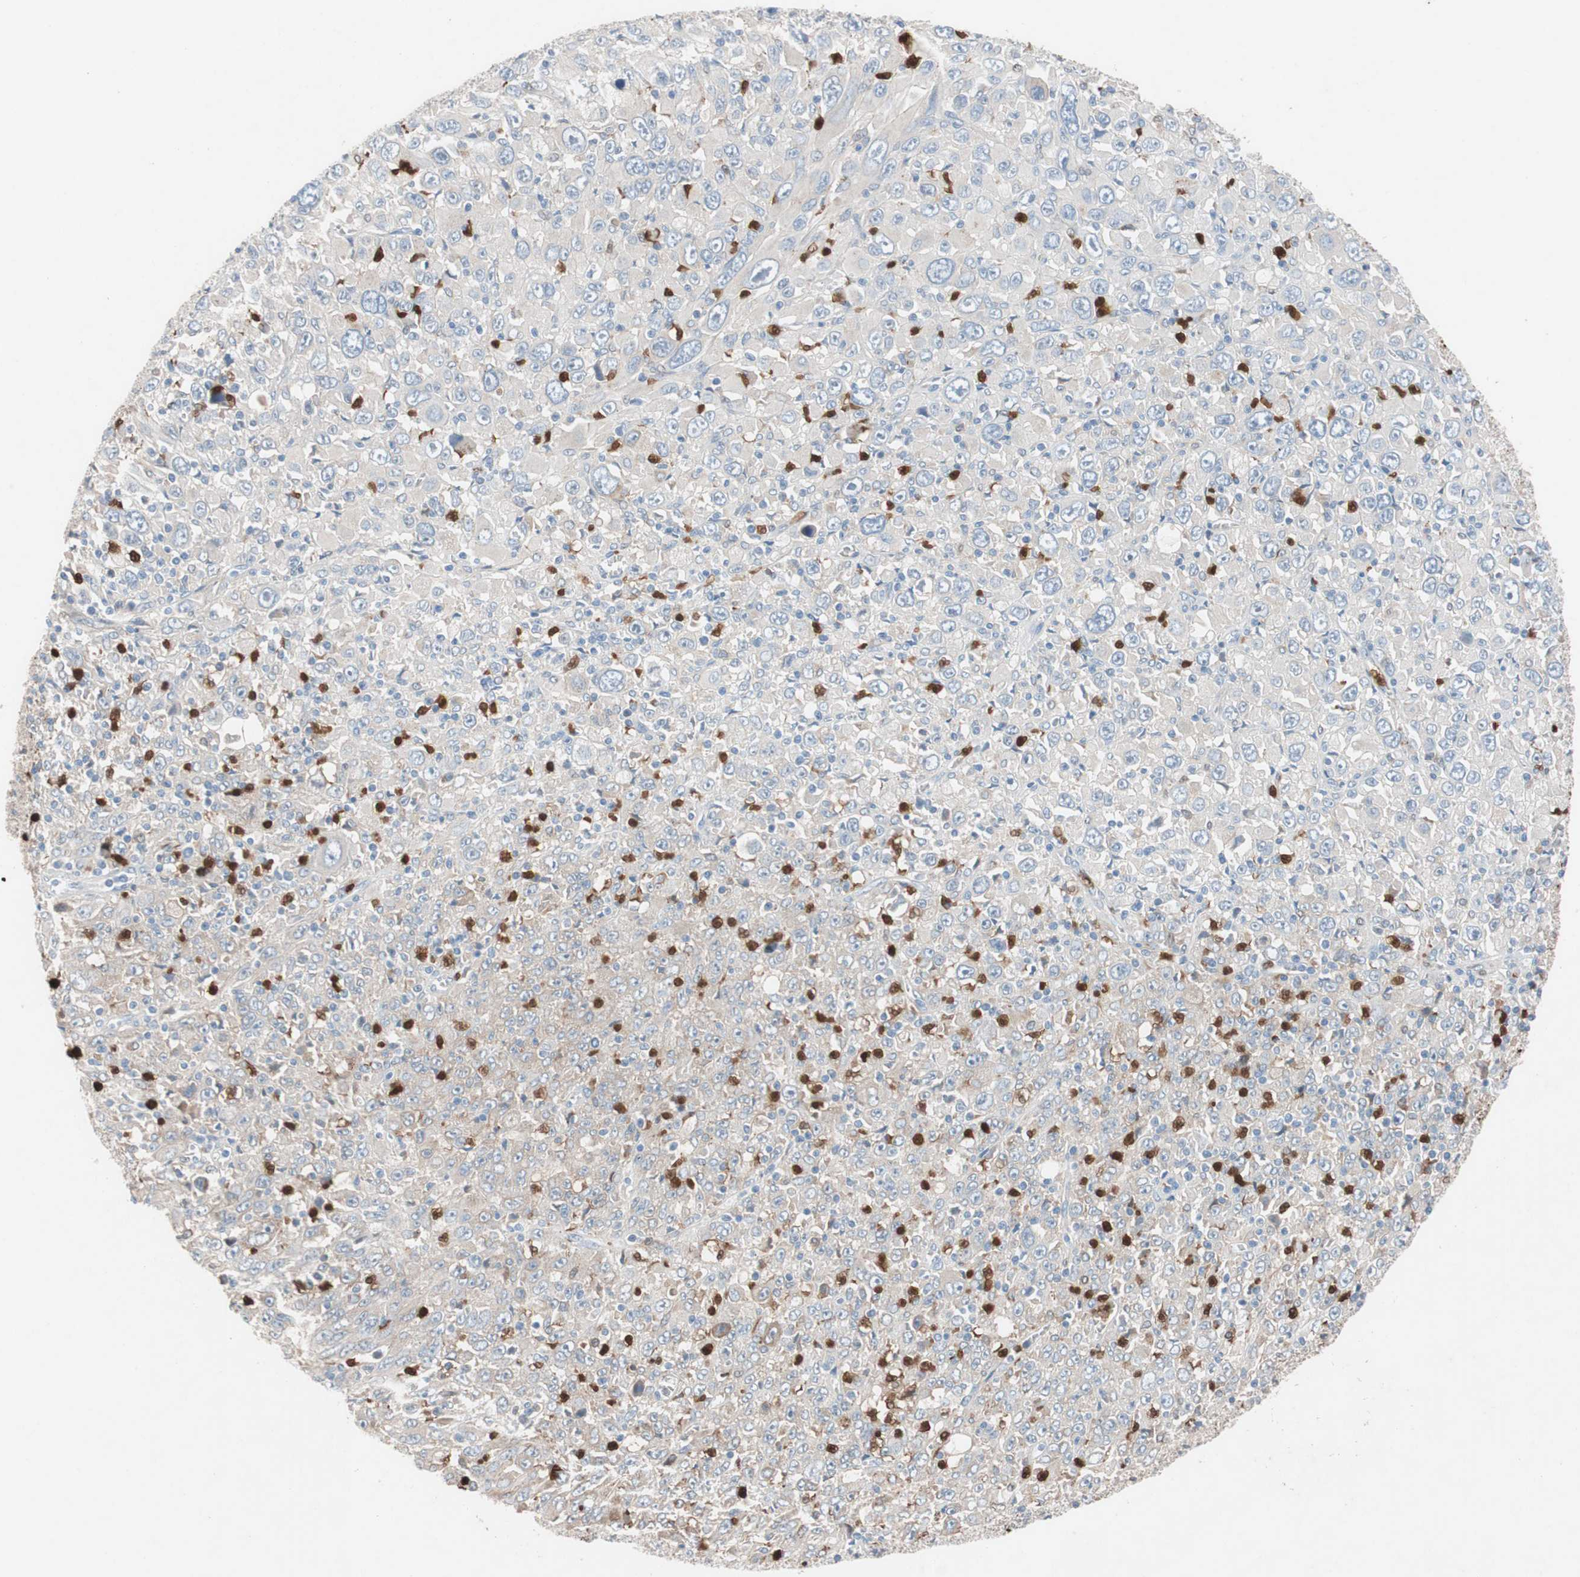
{"staining": {"intensity": "weak", "quantity": ">75%", "location": "cytoplasmic/membranous"}, "tissue": "melanoma", "cell_type": "Tumor cells", "image_type": "cancer", "snomed": [{"axis": "morphology", "description": "Malignant melanoma, Metastatic site"}, {"axis": "topography", "description": "Skin"}], "caption": "High-power microscopy captured an IHC image of melanoma, revealing weak cytoplasmic/membranous expression in approximately >75% of tumor cells.", "gene": "CLEC4D", "patient": {"sex": "female", "age": 56}}